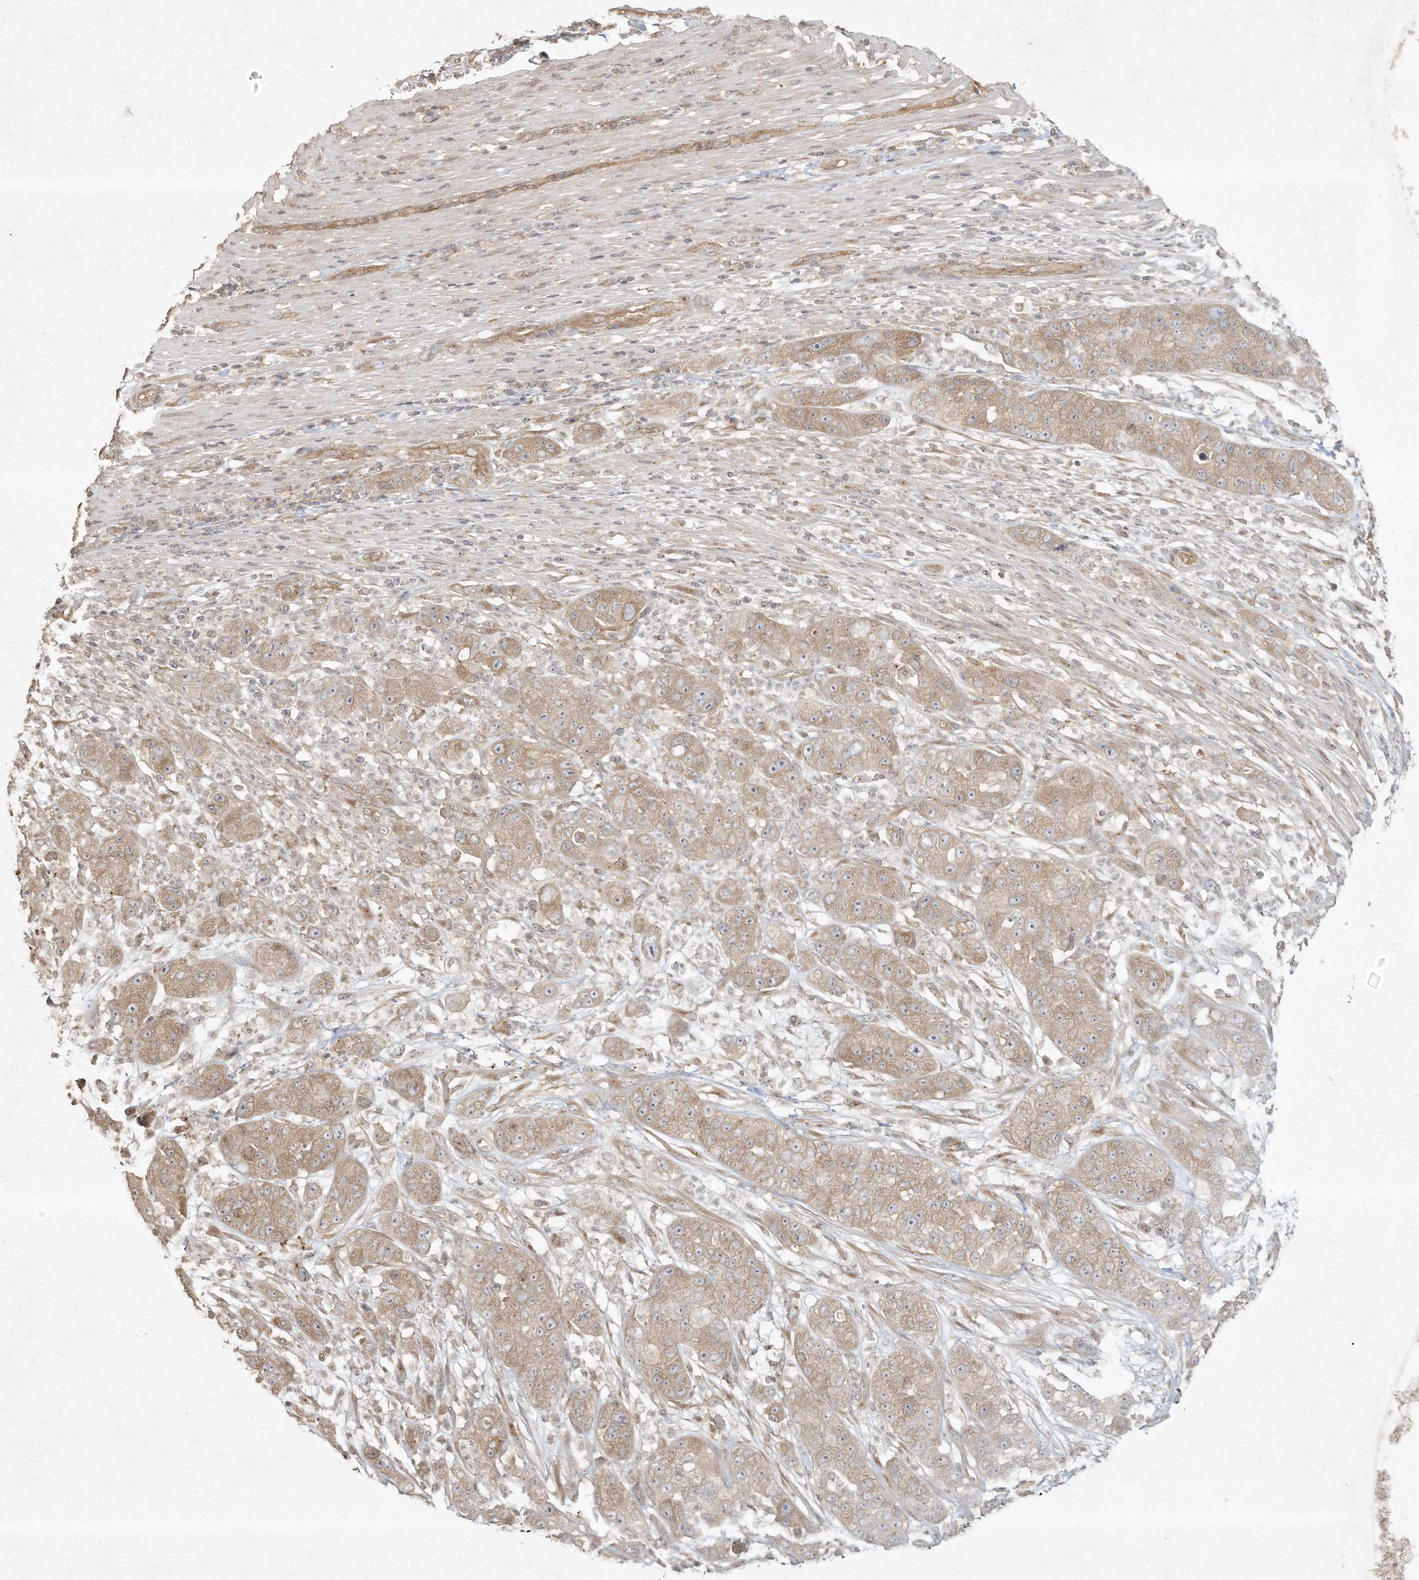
{"staining": {"intensity": "moderate", "quantity": ">75%", "location": "cytoplasmic/membranous"}, "tissue": "pancreatic cancer", "cell_type": "Tumor cells", "image_type": "cancer", "snomed": [{"axis": "morphology", "description": "Adenocarcinoma, NOS"}, {"axis": "topography", "description": "Pancreas"}], "caption": "High-power microscopy captured an immunohistochemistry photomicrograph of adenocarcinoma (pancreatic), revealing moderate cytoplasmic/membranous positivity in approximately >75% of tumor cells. The protein is stained brown, and the nuclei are stained in blue (DAB IHC with brightfield microscopy, high magnification).", "gene": "DYNC1I2", "patient": {"sex": "female", "age": 78}}